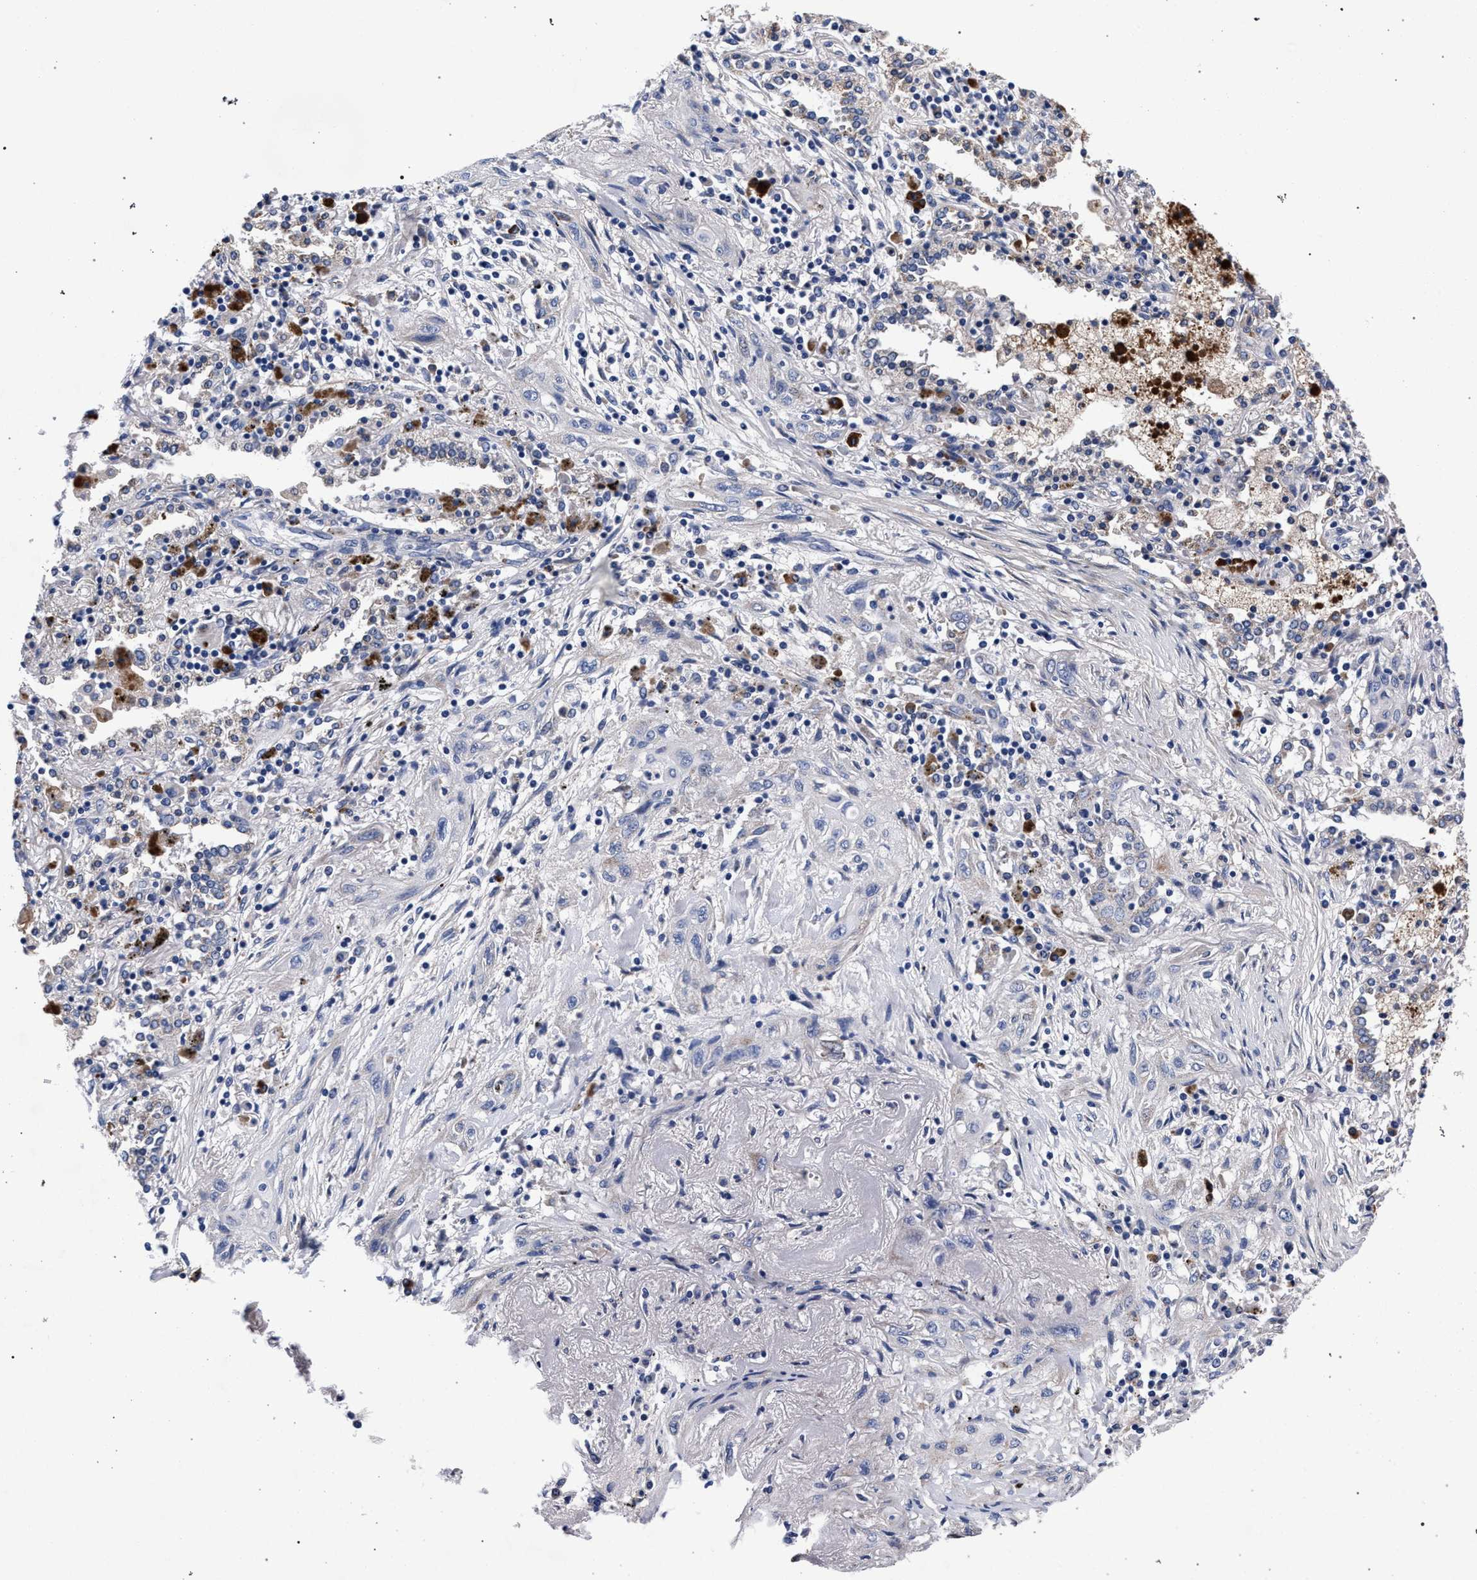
{"staining": {"intensity": "negative", "quantity": "none", "location": "none"}, "tissue": "lung cancer", "cell_type": "Tumor cells", "image_type": "cancer", "snomed": [{"axis": "morphology", "description": "Squamous cell carcinoma, NOS"}, {"axis": "topography", "description": "Lung"}], "caption": "Protein analysis of lung squamous cell carcinoma exhibits no significant staining in tumor cells.", "gene": "ACOX1", "patient": {"sex": "female", "age": 47}}